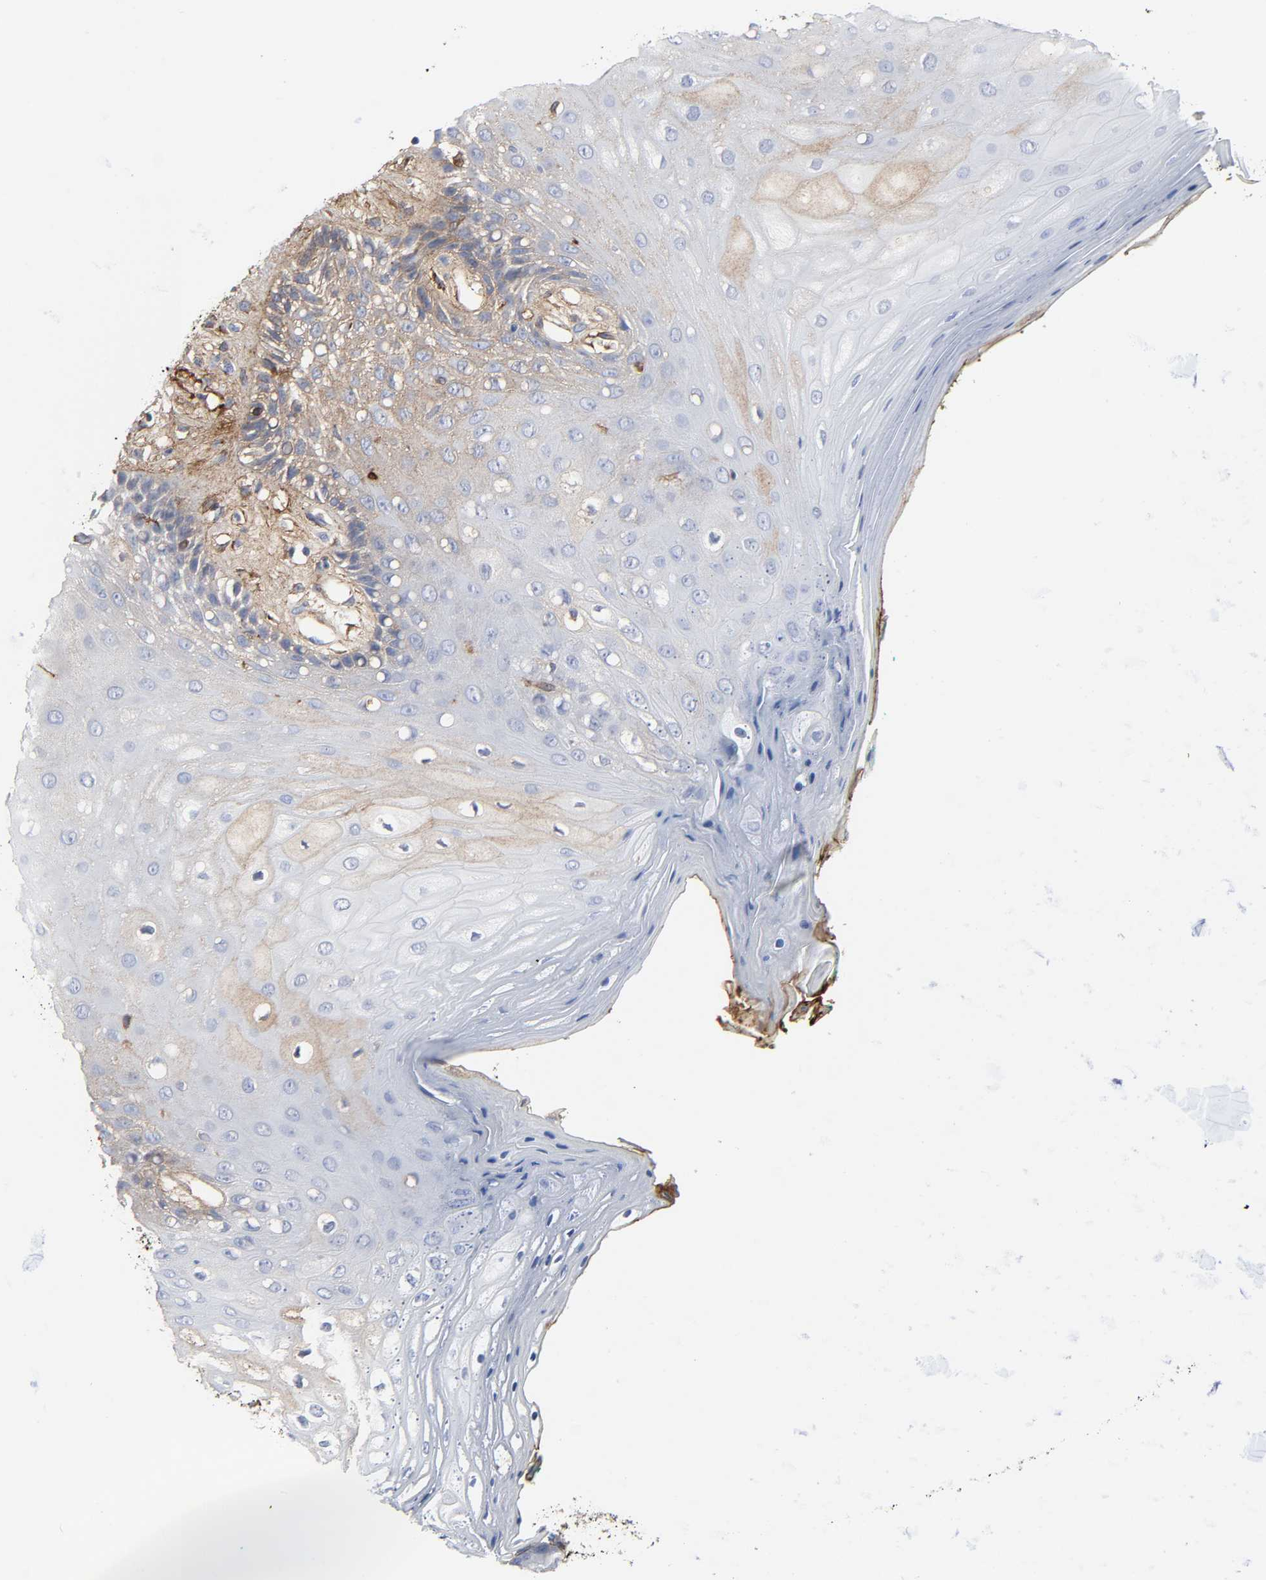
{"staining": {"intensity": "weak", "quantity": "25%-75%", "location": "cytoplasmic/membranous"}, "tissue": "oral mucosa", "cell_type": "Squamous epithelial cells", "image_type": "normal", "snomed": [{"axis": "morphology", "description": "Normal tissue, NOS"}, {"axis": "morphology", "description": "Squamous cell carcinoma, NOS"}, {"axis": "topography", "description": "Skeletal muscle"}, {"axis": "topography", "description": "Oral tissue"}, {"axis": "topography", "description": "Head-Neck"}], "caption": "A photomicrograph of human oral mucosa stained for a protein shows weak cytoplasmic/membranous brown staining in squamous epithelial cells. The protein of interest is stained brown, and the nuclei are stained in blue (DAB (3,3'-diaminobenzidine) IHC with brightfield microscopy, high magnification).", "gene": "FBLN1", "patient": {"sex": "female", "age": 84}}